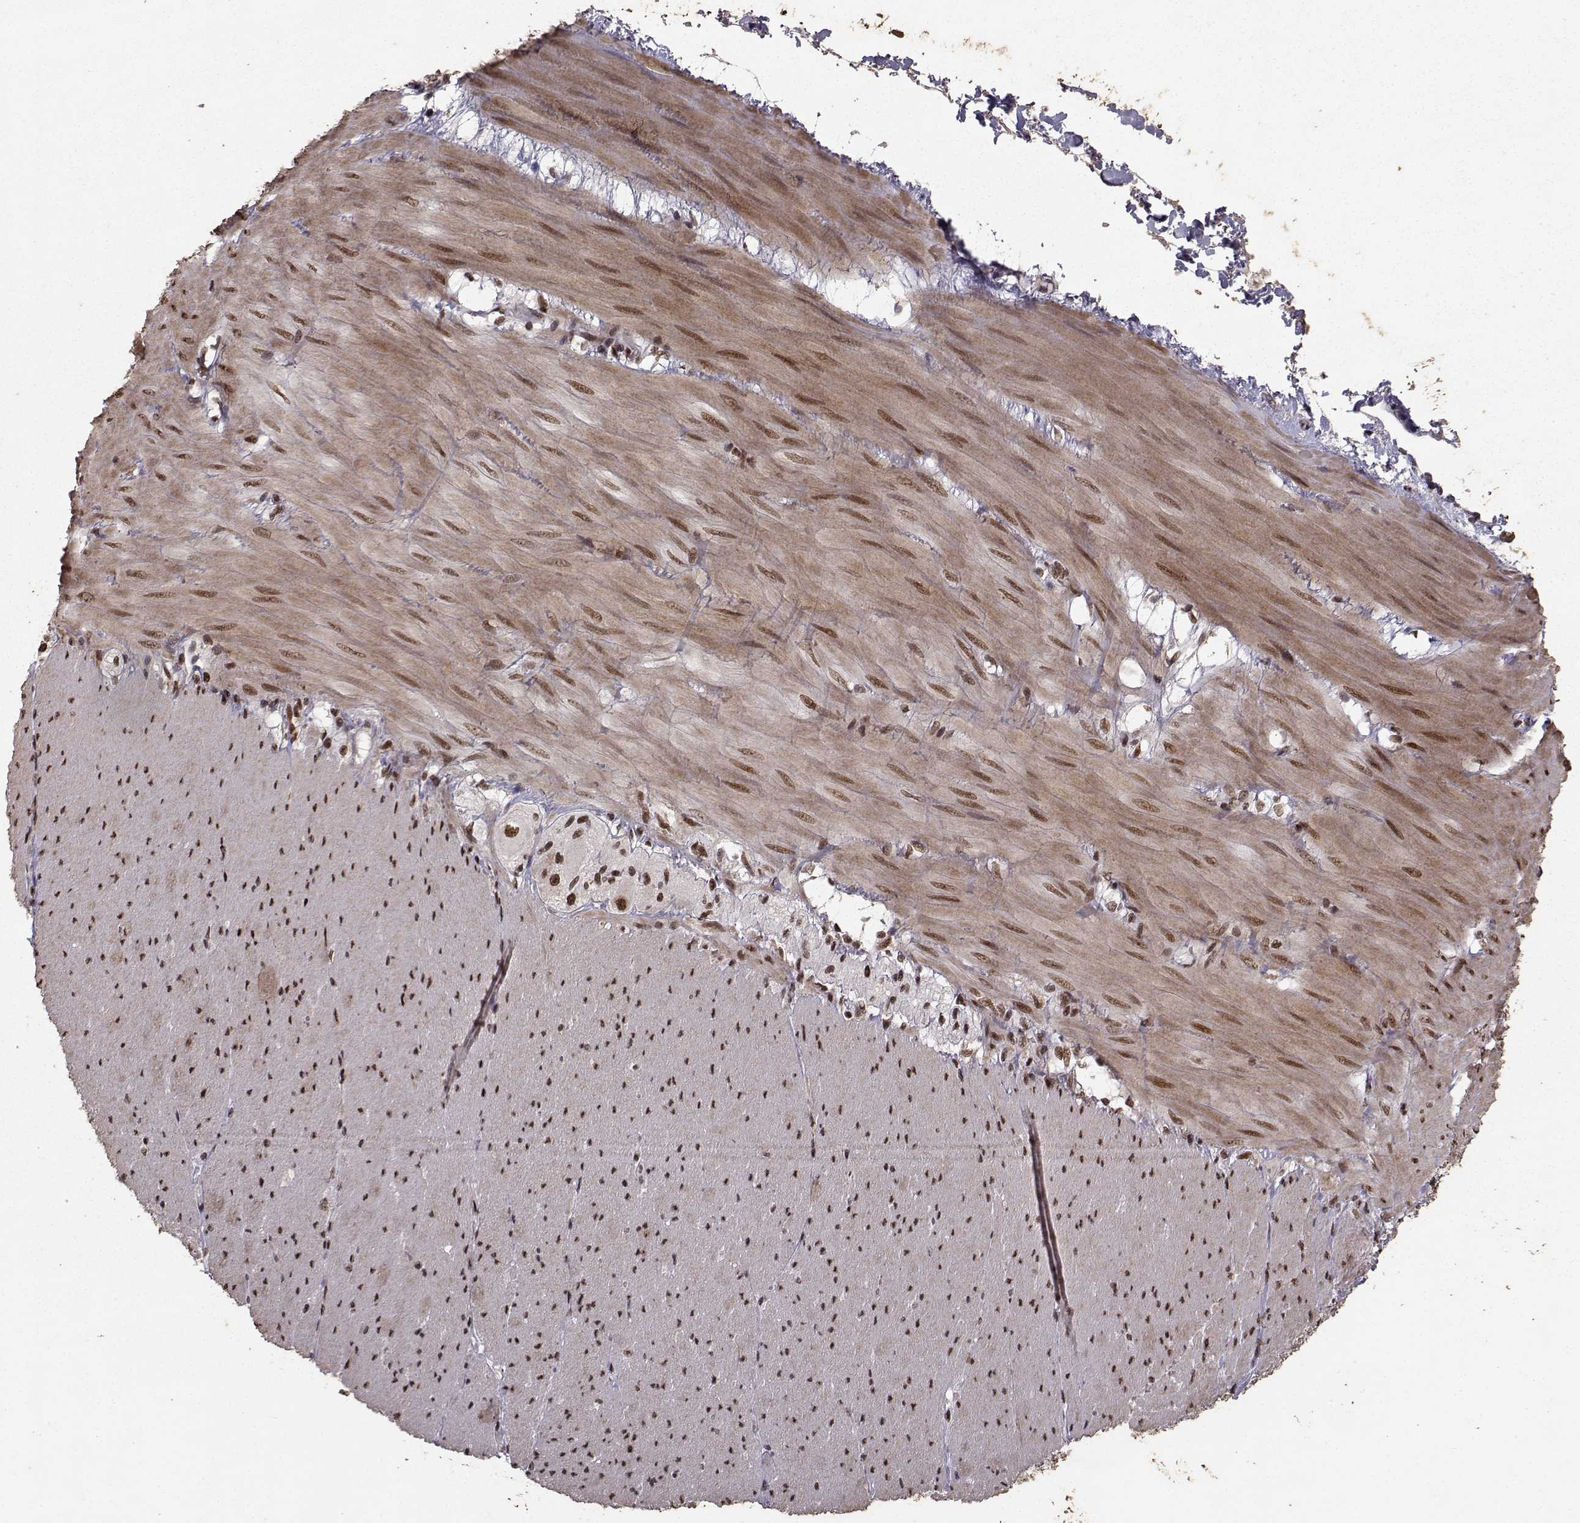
{"staining": {"intensity": "strong", "quantity": ">75%", "location": "nuclear"}, "tissue": "soft tissue", "cell_type": "Fibroblasts", "image_type": "normal", "snomed": [{"axis": "morphology", "description": "Normal tissue, NOS"}, {"axis": "topography", "description": "Smooth muscle"}, {"axis": "topography", "description": "Duodenum"}, {"axis": "topography", "description": "Peripheral nerve tissue"}], "caption": "The photomicrograph displays staining of unremarkable soft tissue, revealing strong nuclear protein positivity (brown color) within fibroblasts. The staining was performed using DAB (3,3'-diaminobenzidine), with brown indicating positive protein expression. Nuclei are stained blue with hematoxylin.", "gene": "SF1", "patient": {"sex": "female", "age": 61}}